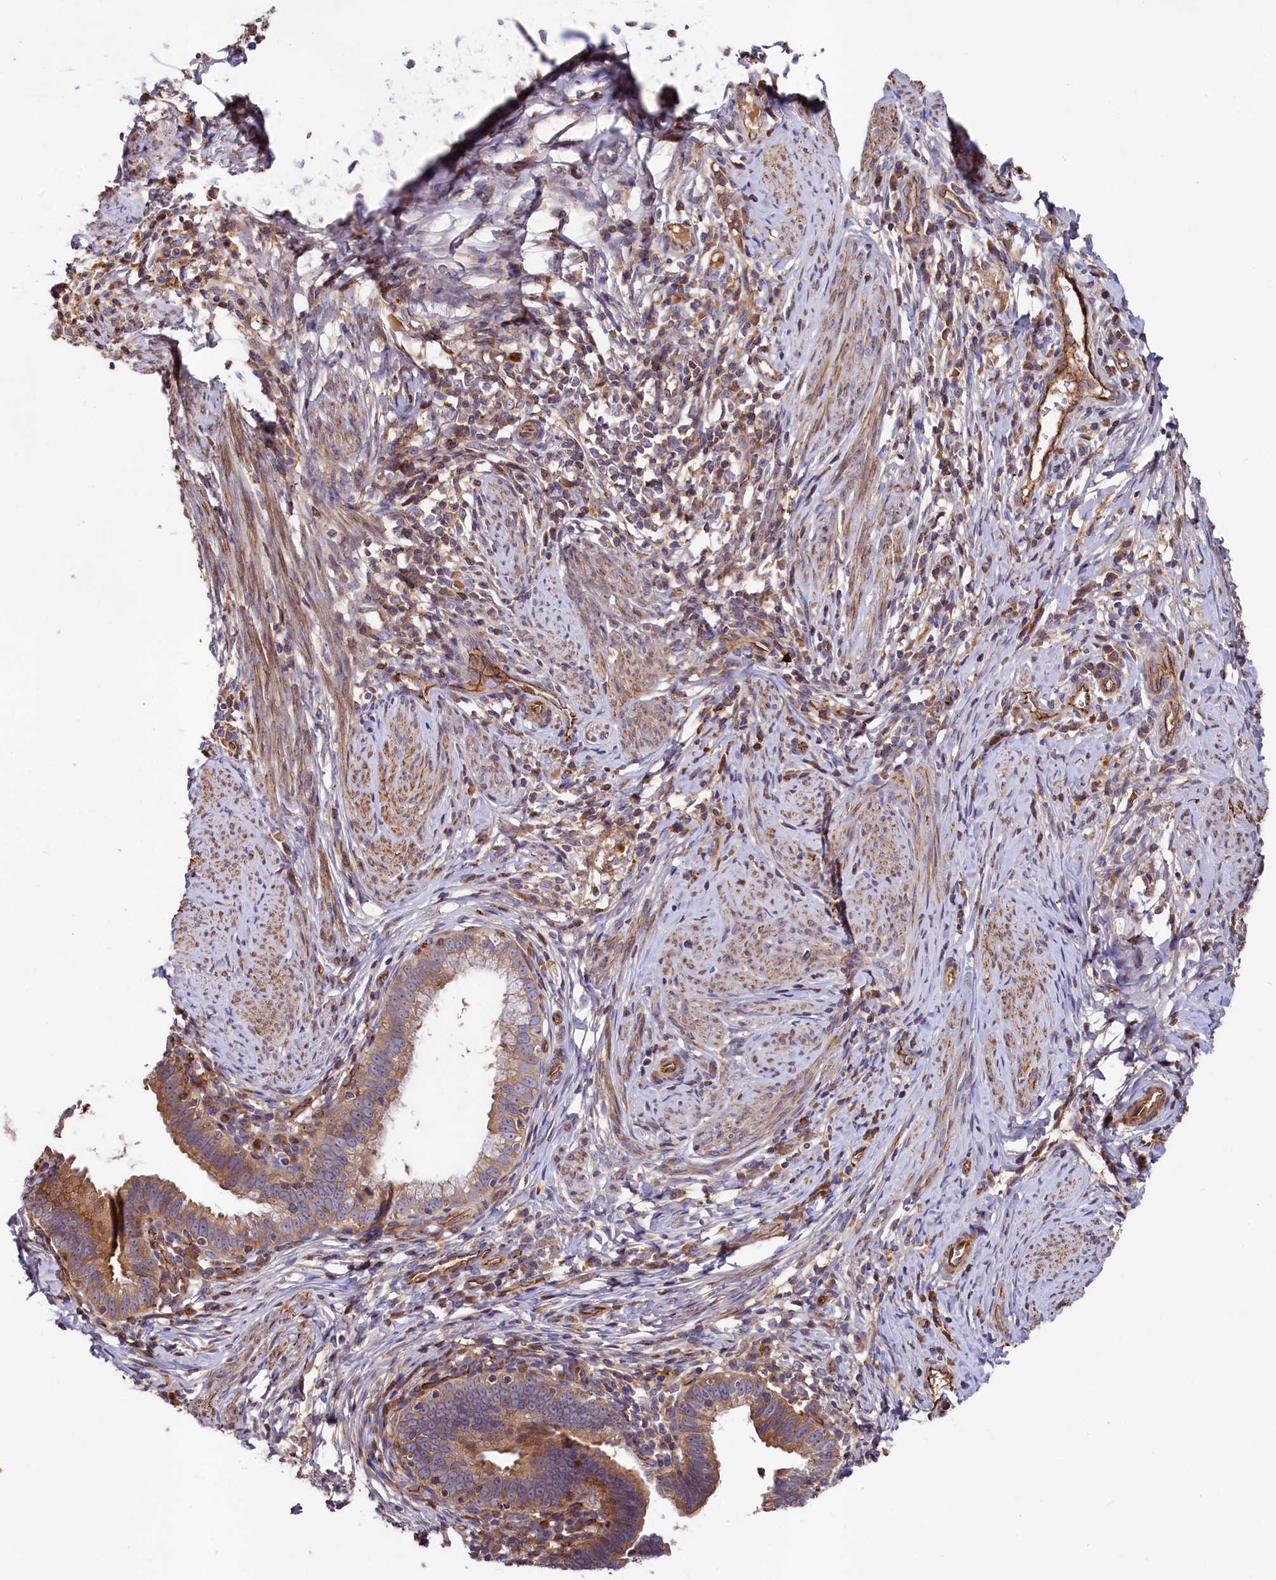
{"staining": {"intensity": "moderate", "quantity": "25%-75%", "location": "cytoplasmic/membranous"}, "tissue": "cervical cancer", "cell_type": "Tumor cells", "image_type": "cancer", "snomed": [{"axis": "morphology", "description": "Adenocarcinoma, NOS"}, {"axis": "topography", "description": "Cervix"}], "caption": "There is medium levels of moderate cytoplasmic/membranous staining in tumor cells of cervical cancer, as demonstrated by immunohistochemical staining (brown color).", "gene": "KLHDC4", "patient": {"sex": "female", "age": 36}}